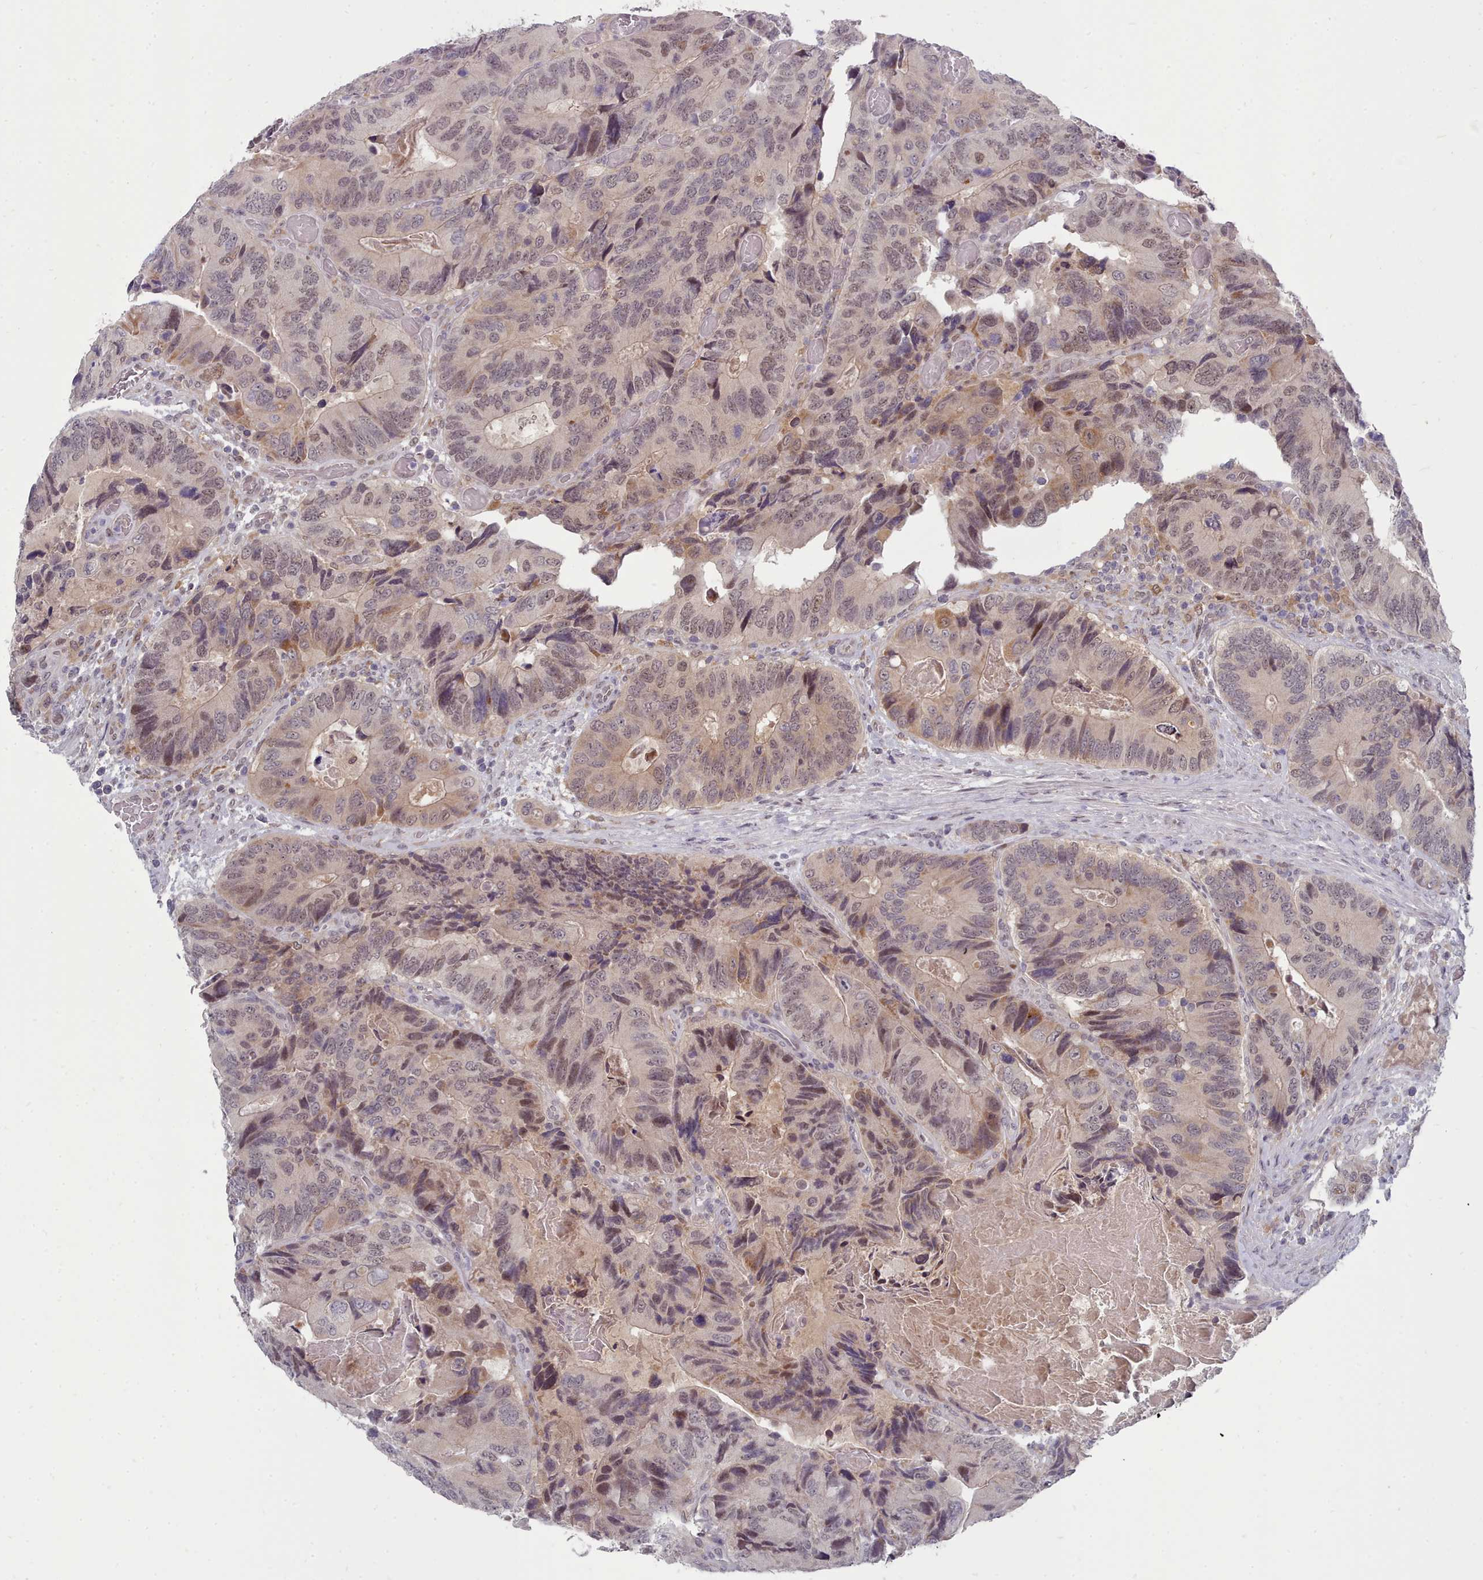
{"staining": {"intensity": "weak", "quantity": "25%-75%", "location": "nuclear"}, "tissue": "colorectal cancer", "cell_type": "Tumor cells", "image_type": "cancer", "snomed": [{"axis": "morphology", "description": "Adenocarcinoma, NOS"}, {"axis": "topography", "description": "Colon"}], "caption": "Approximately 25%-75% of tumor cells in human adenocarcinoma (colorectal) exhibit weak nuclear protein expression as visualized by brown immunohistochemical staining.", "gene": "GINS1", "patient": {"sex": "male", "age": 84}}